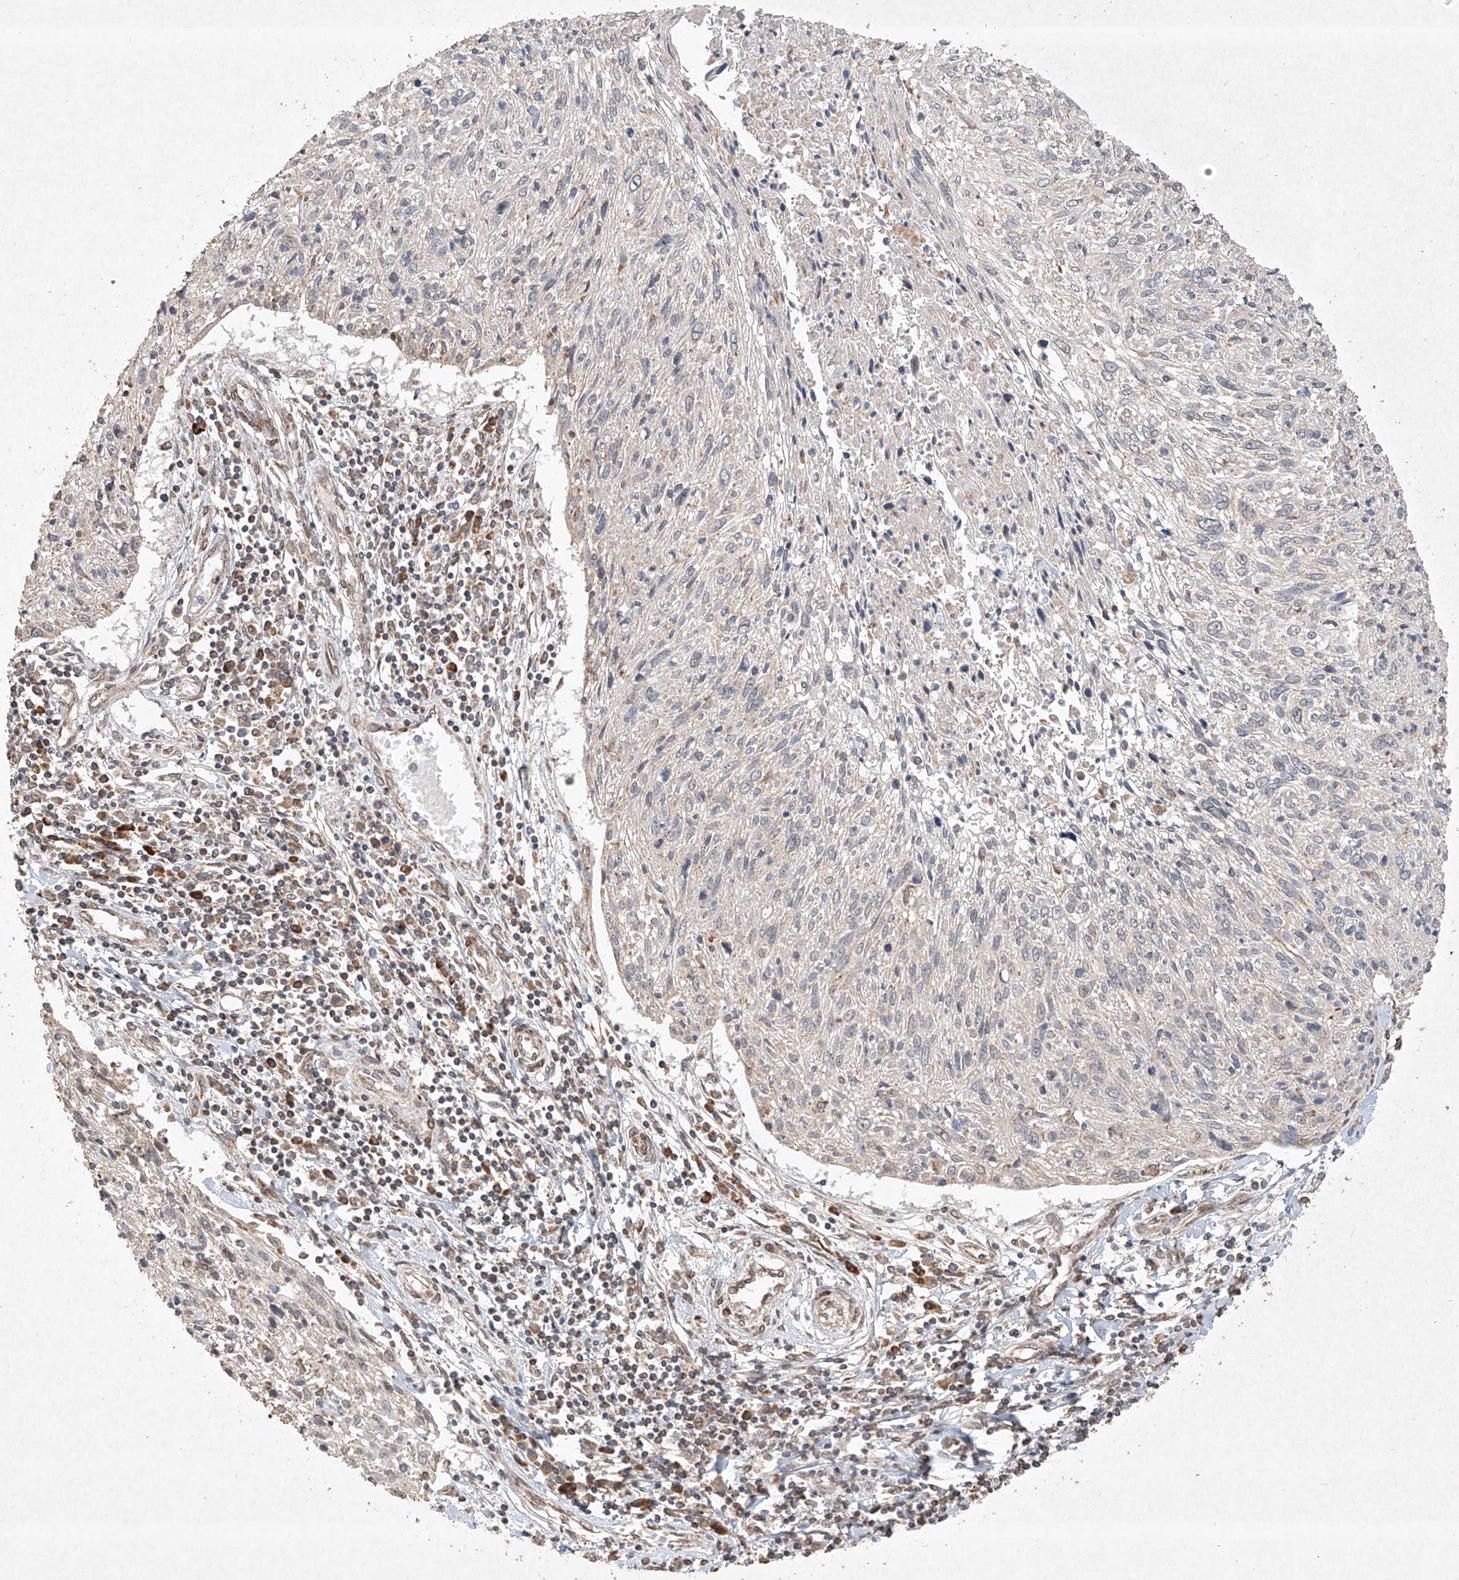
{"staining": {"intensity": "negative", "quantity": "none", "location": "none"}, "tissue": "cervical cancer", "cell_type": "Tumor cells", "image_type": "cancer", "snomed": [{"axis": "morphology", "description": "Squamous cell carcinoma, NOS"}, {"axis": "topography", "description": "Cervix"}], "caption": "Image shows no significant protein staining in tumor cells of squamous cell carcinoma (cervical).", "gene": "SEMA3B", "patient": {"sex": "female", "age": 51}}